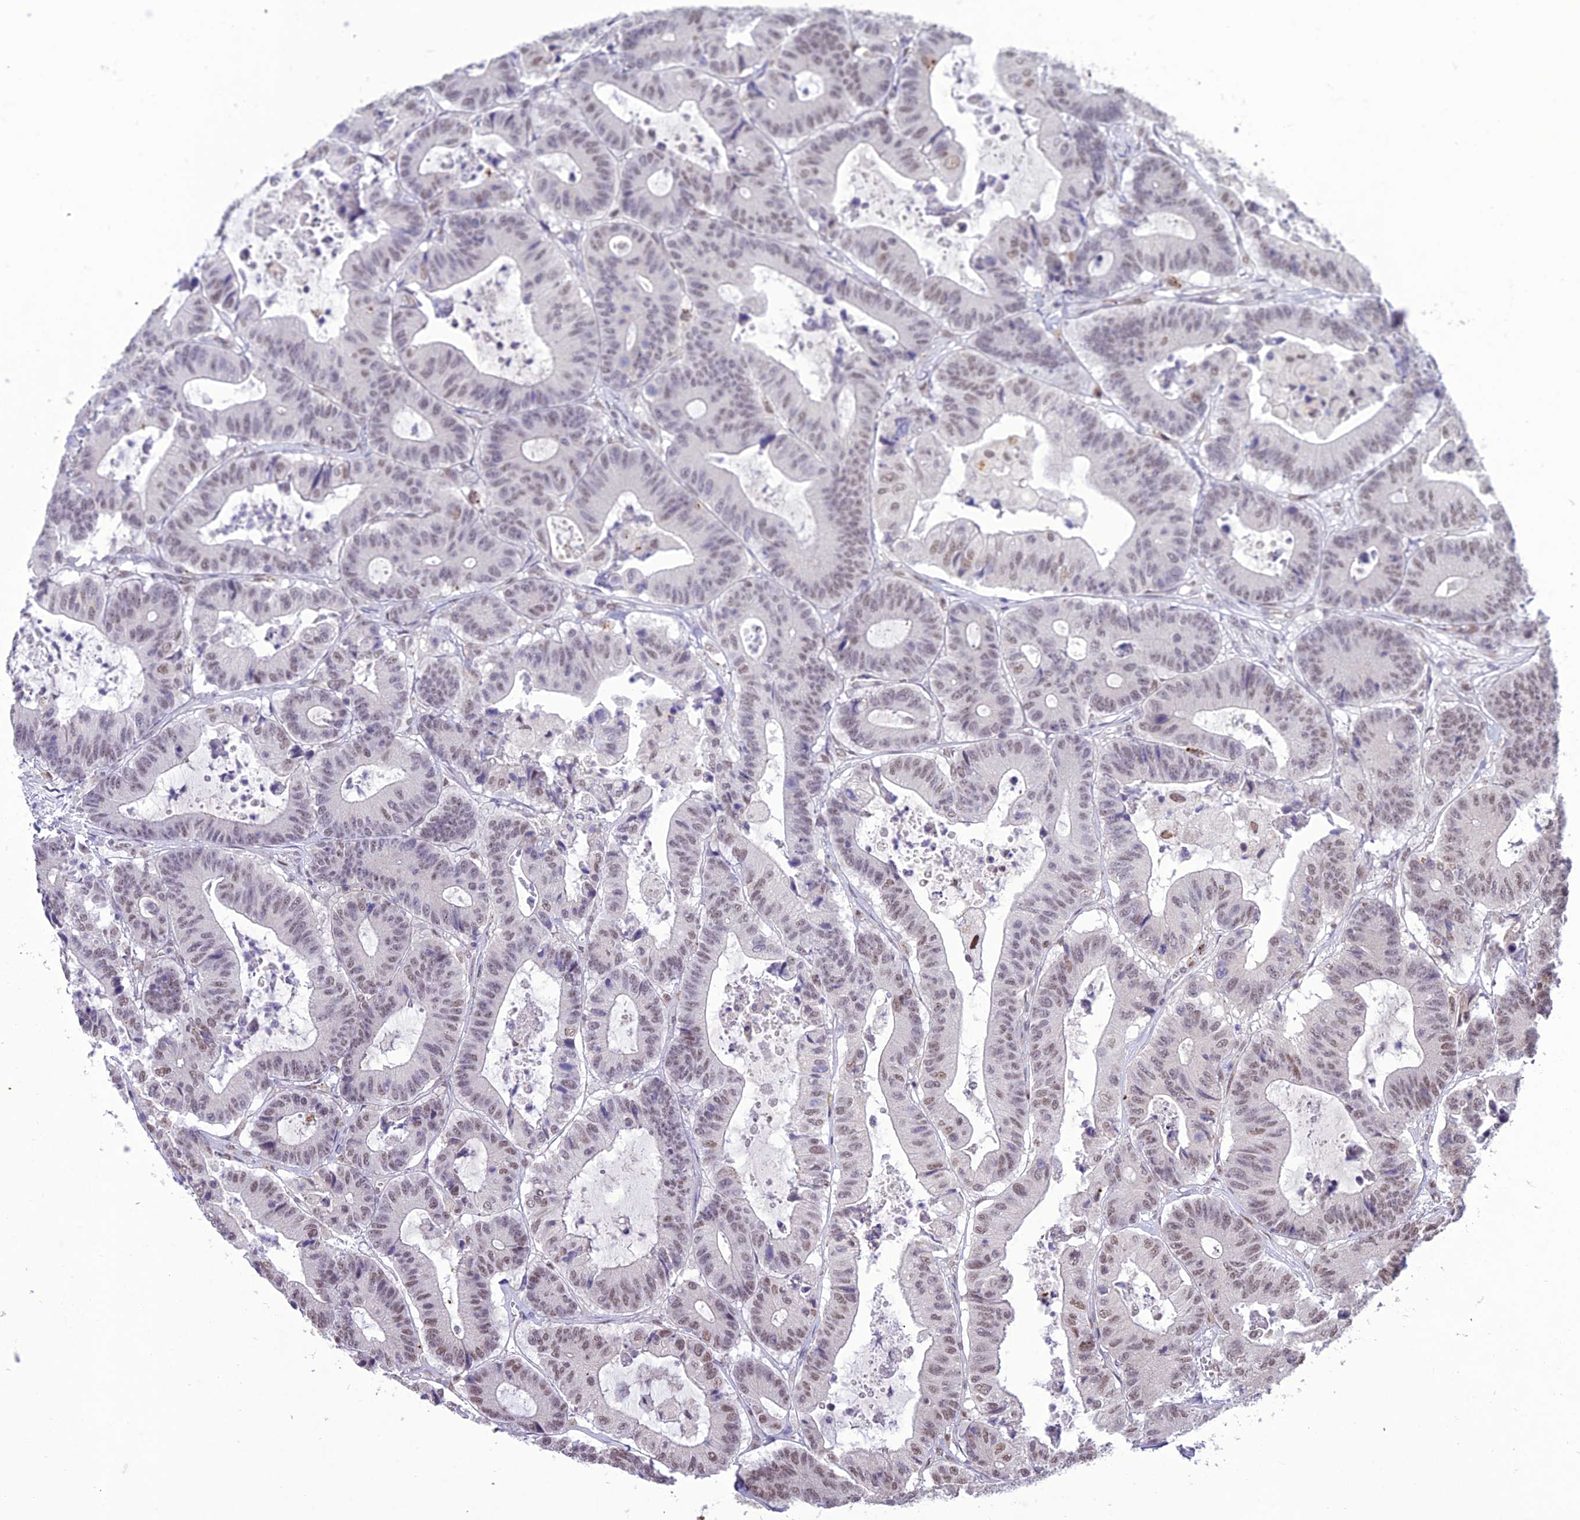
{"staining": {"intensity": "weak", "quantity": "25%-75%", "location": "nuclear"}, "tissue": "colorectal cancer", "cell_type": "Tumor cells", "image_type": "cancer", "snomed": [{"axis": "morphology", "description": "Adenocarcinoma, NOS"}, {"axis": "topography", "description": "Colon"}], "caption": "The image shows immunohistochemical staining of colorectal cancer (adenocarcinoma). There is weak nuclear staining is identified in approximately 25%-75% of tumor cells. (Stains: DAB (3,3'-diaminobenzidine) in brown, nuclei in blue, Microscopy: brightfield microscopy at high magnification).", "gene": "RANBP3", "patient": {"sex": "female", "age": 84}}